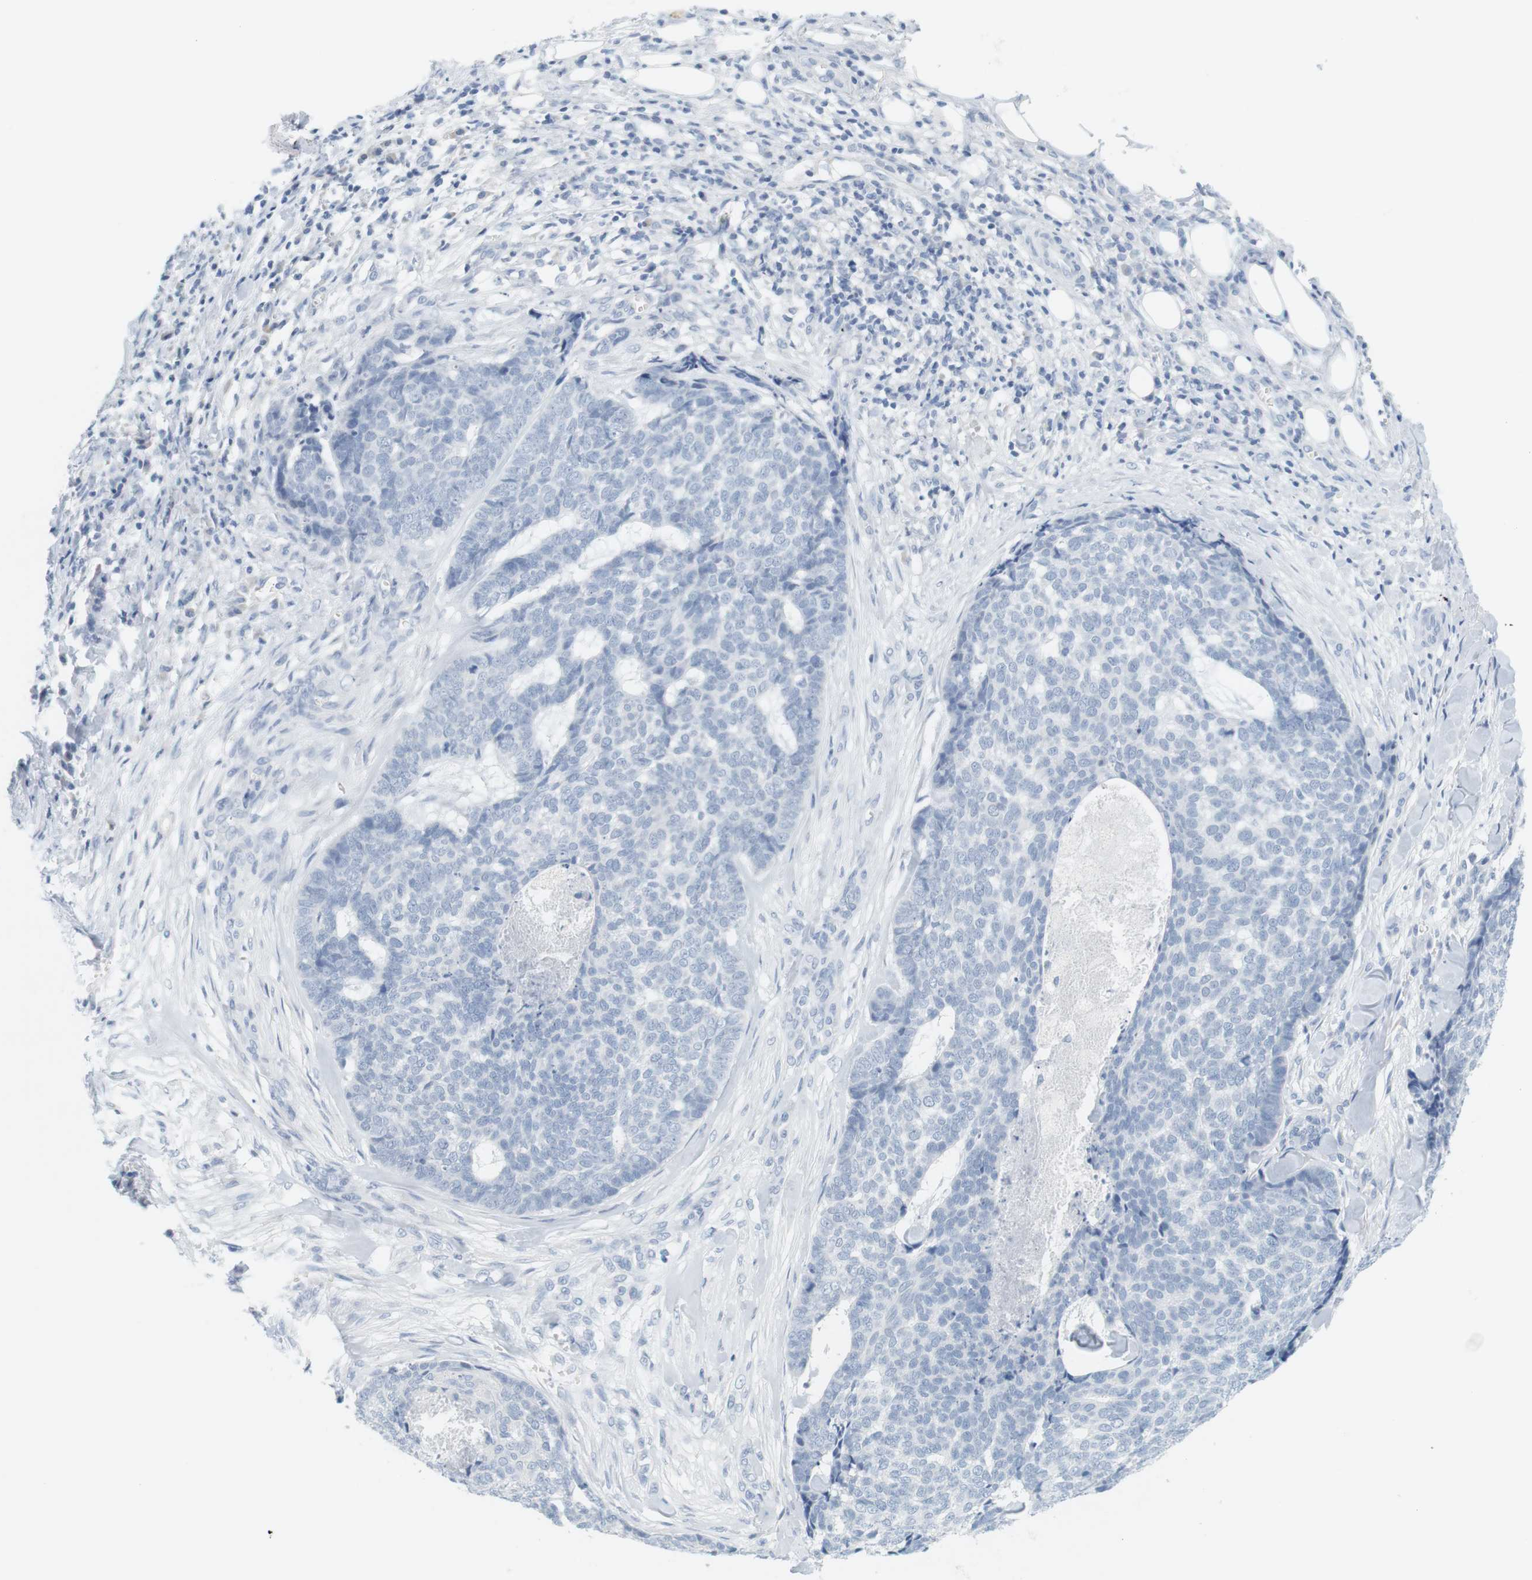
{"staining": {"intensity": "negative", "quantity": "none", "location": "none"}, "tissue": "skin cancer", "cell_type": "Tumor cells", "image_type": "cancer", "snomed": [{"axis": "morphology", "description": "Basal cell carcinoma"}, {"axis": "topography", "description": "Skin"}], "caption": "The histopathology image reveals no staining of tumor cells in skin cancer (basal cell carcinoma).", "gene": "OPRM1", "patient": {"sex": "male", "age": 84}}